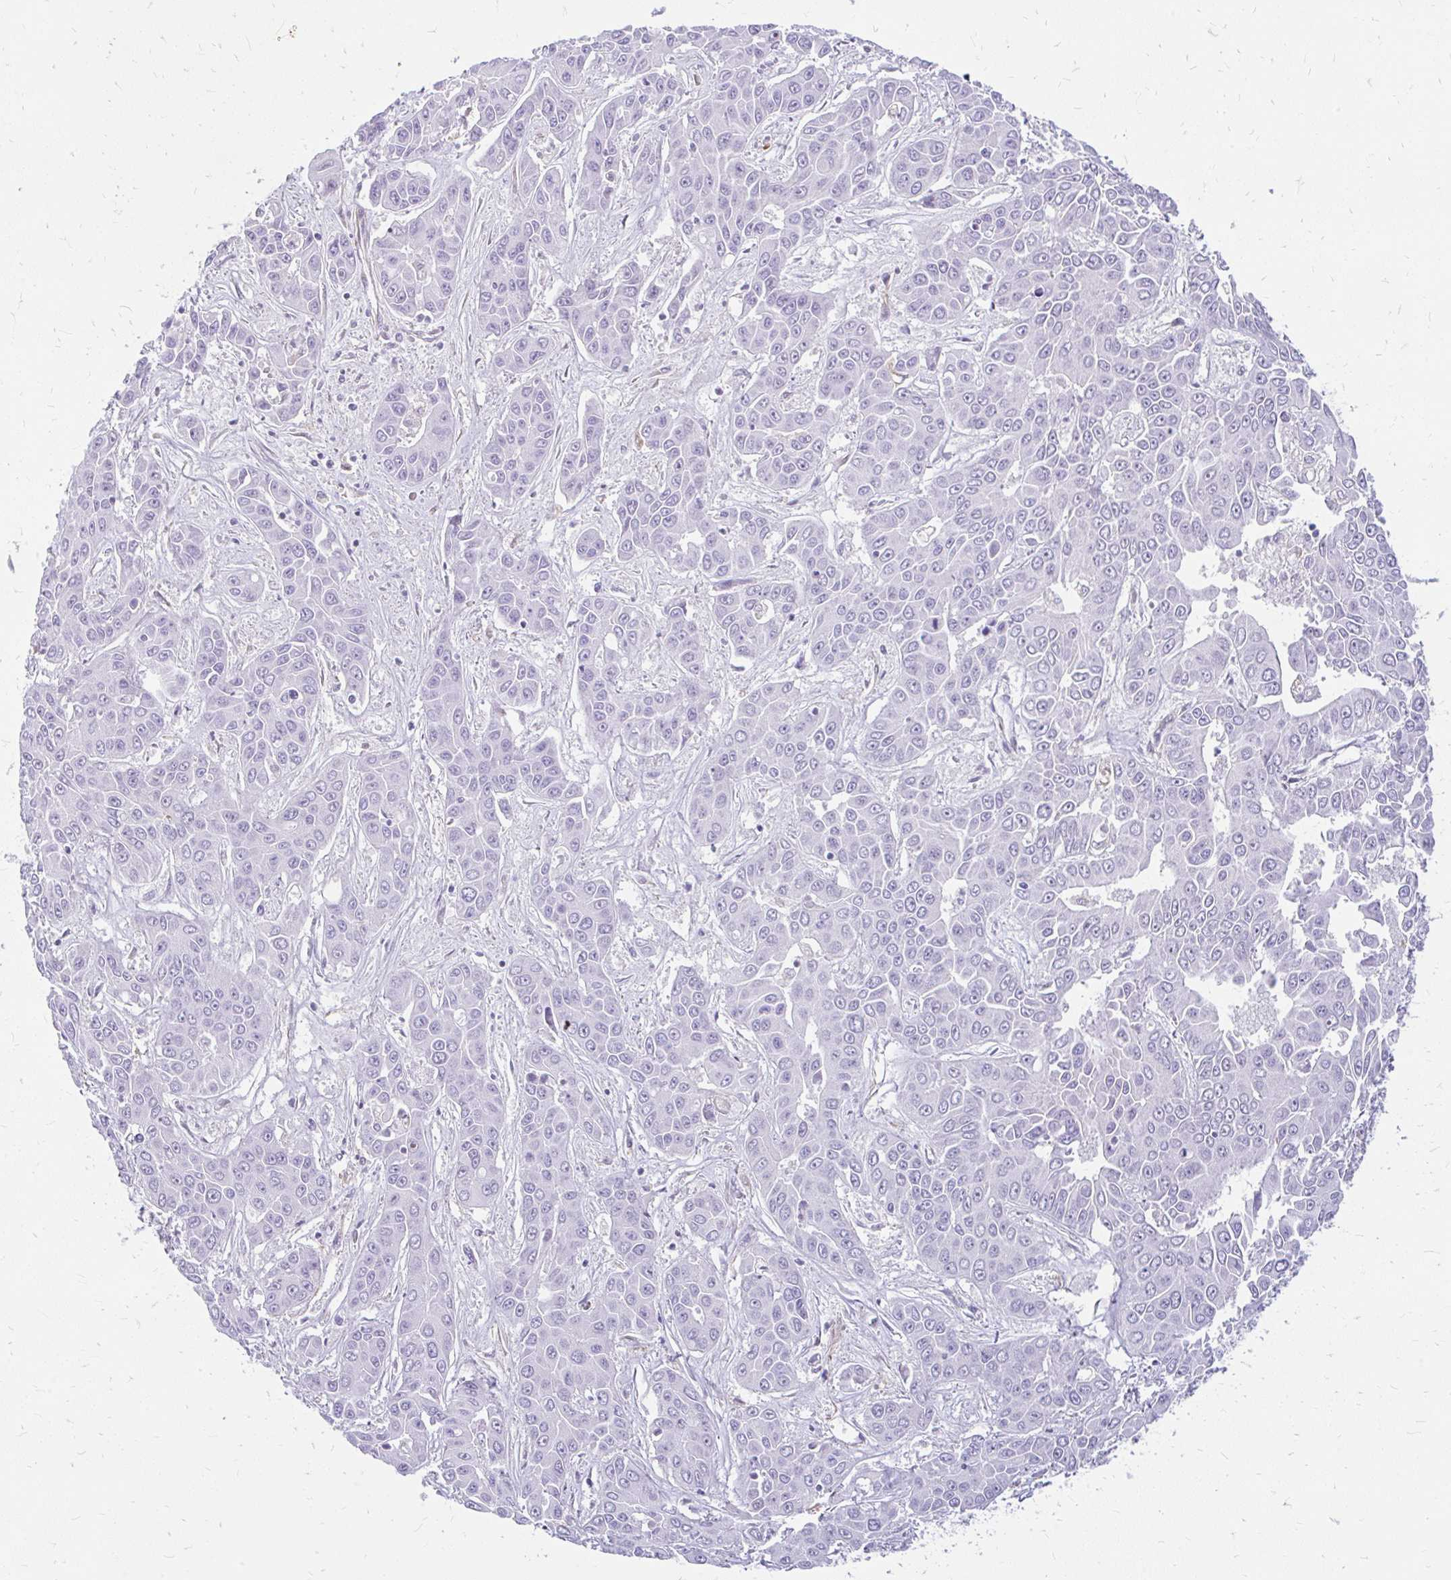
{"staining": {"intensity": "negative", "quantity": "none", "location": "none"}, "tissue": "liver cancer", "cell_type": "Tumor cells", "image_type": "cancer", "snomed": [{"axis": "morphology", "description": "Cholangiocarcinoma"}, {"axis": "topography", "description": "Liver"}], "caption": "Immunohistochemistry (IHC) of human cholangiocarcinoma (liver) shows no staining in tumor cells. (DAB (3,3'-diaminobenzidine) IHC with hematoxylin counter stain).", "gene": "FAM83C", "patient": {"sex": "female", "age": 52}}